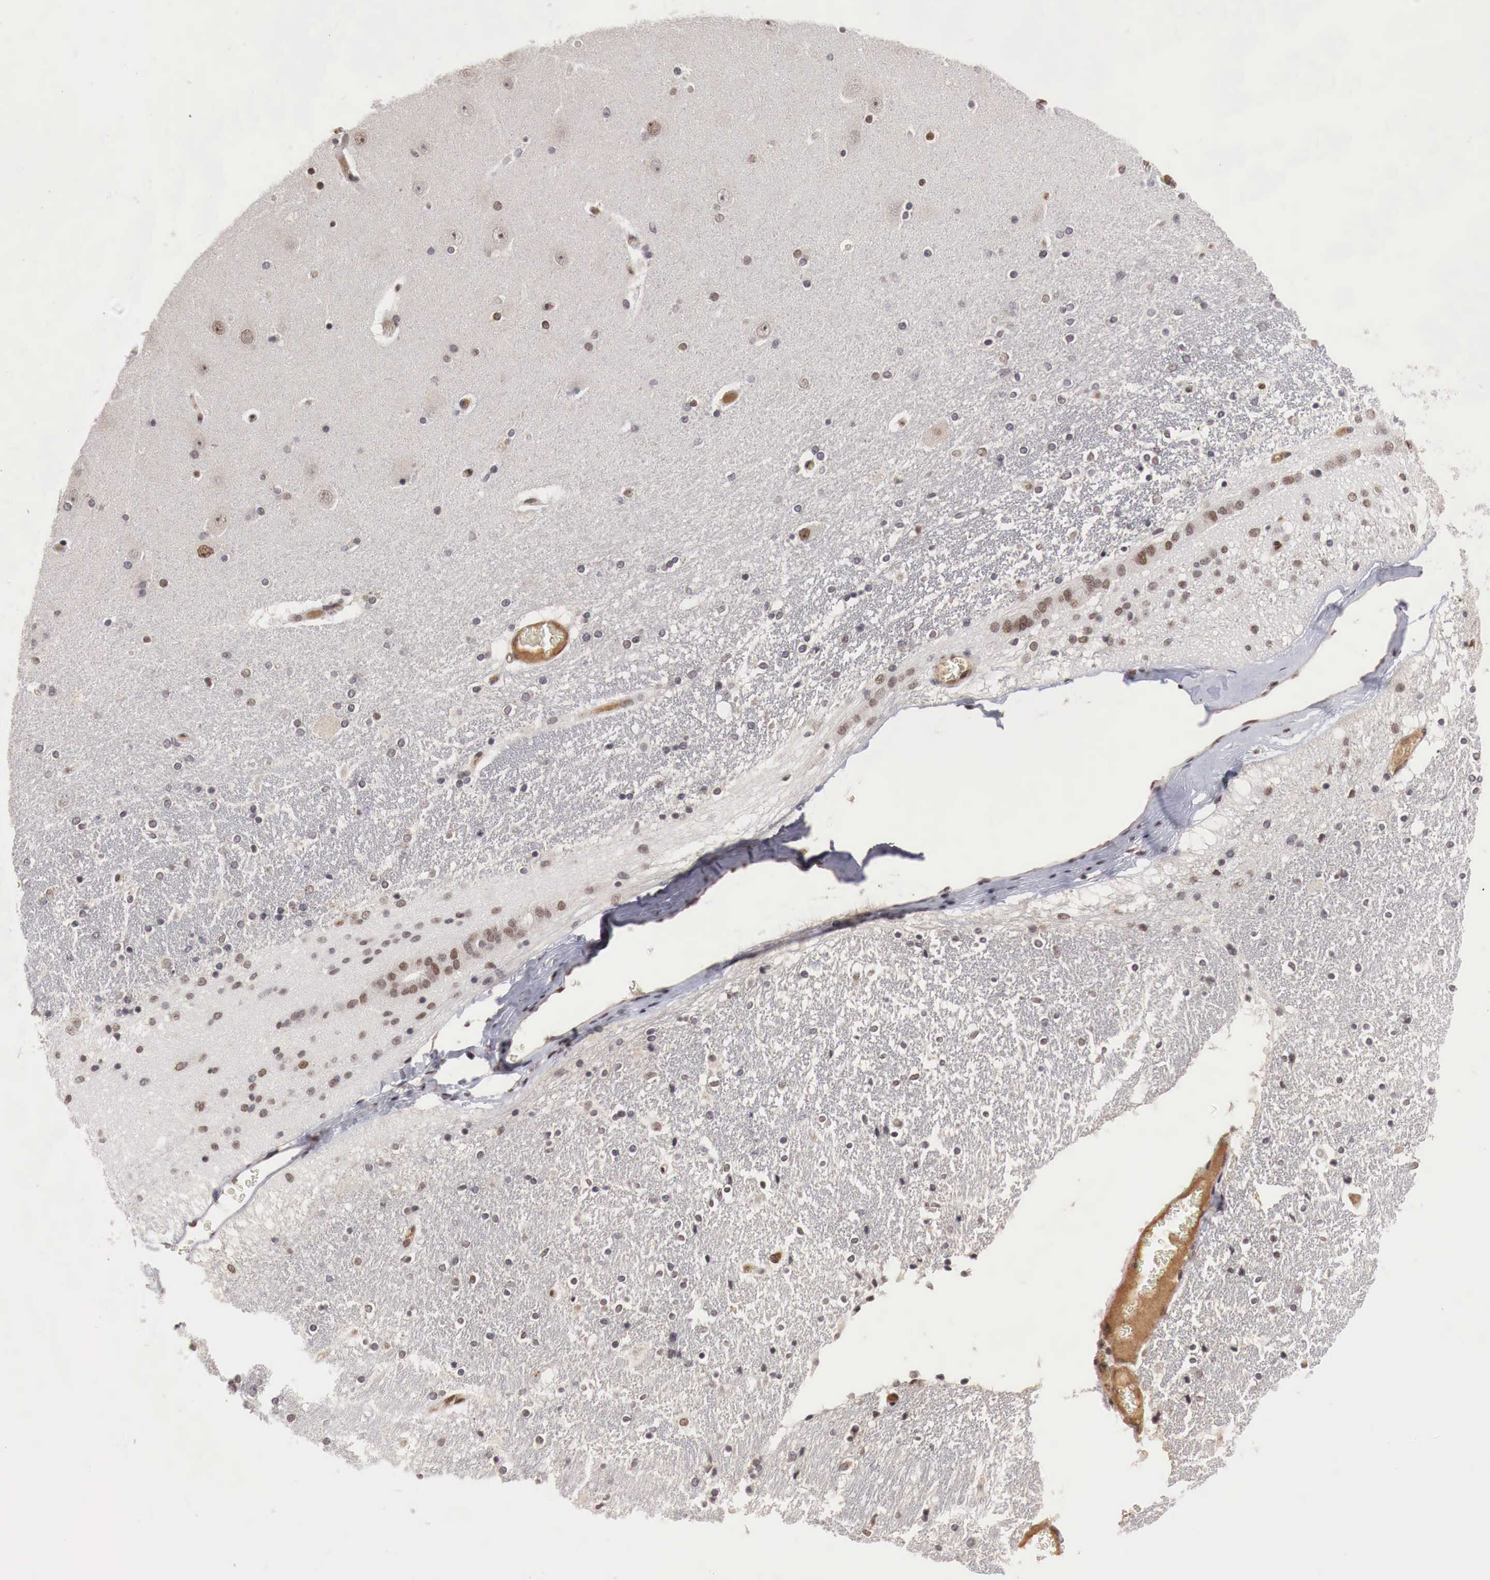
{"staining": {"intensity": "negative", "quantity": "none", "location": "none"}, "tissue": "hippocampus", "cell_type": "Glial cells", "image_type": "normal", "snomed": [{"axis": "morphology", "description": "Normal tissue, NOS"}, {"axis": "topography", "description": "Hippocampus"}], "caption": "IHC of normal hippocampus displays no expression in glial cells. Brightfield microscopy of immunohistochemistry stained with DAB (brown) and hematoxylin (blue), captured at high magnification.", "gene": "DACH2", "patient": {"sex": "female", "age": 54}}